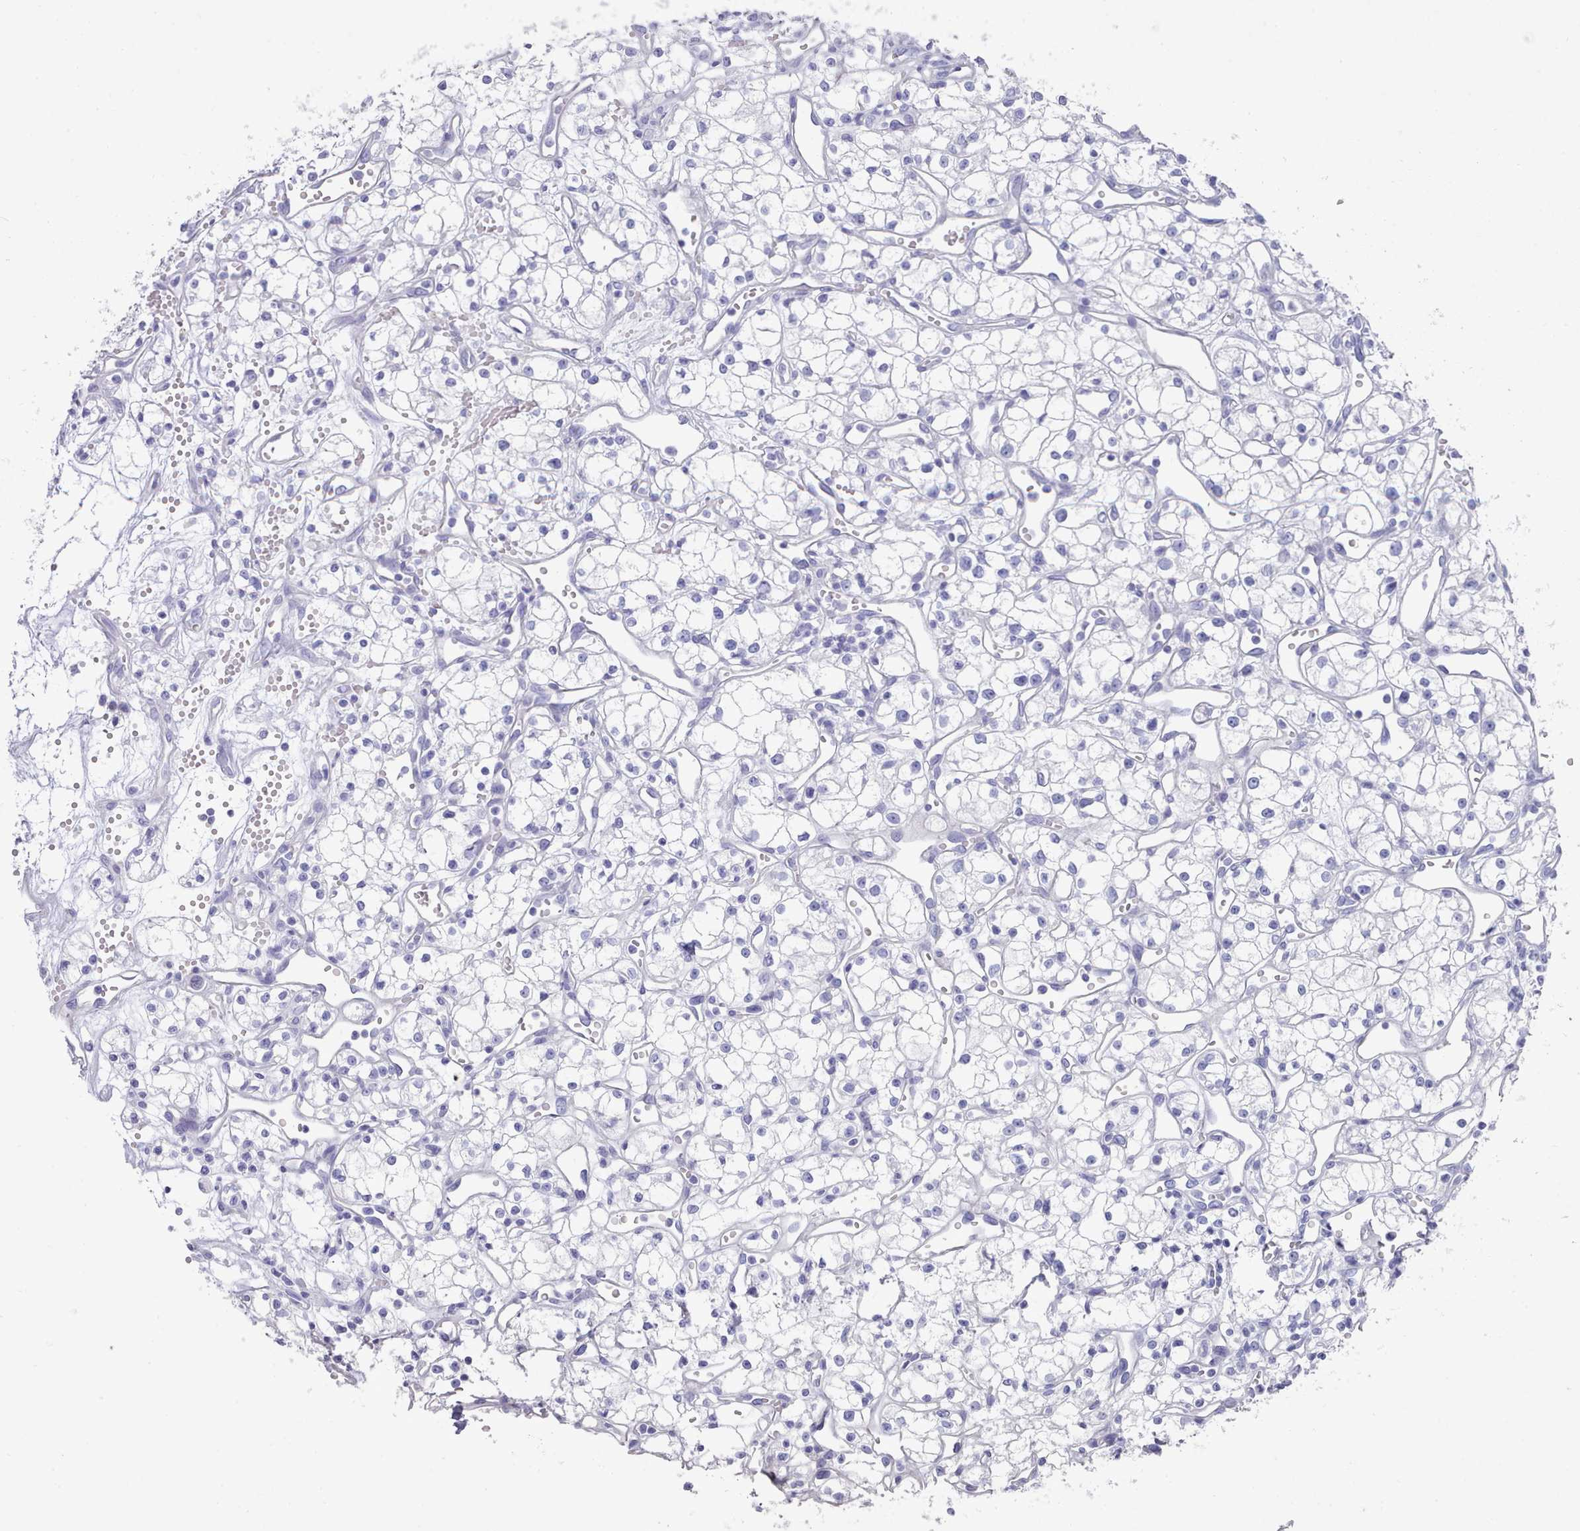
{"staining": {"intensity": "negative", "quantity": "none", "location": "none"}, "tissue": "renal cancer", "cell_type": "Tumor cells", "image_type": "cancer", "snomed": [{"axis": "morphology", "description": "Adenocarcinoma, NOS"}, {"axis": "topography", "description": "Kidney"}], "caption": "The micrograph displays no significant positivity in tumor cells of renal cancer.", "gene": "LRRC37A", "patient": {"sex": "male", "age": 59}}